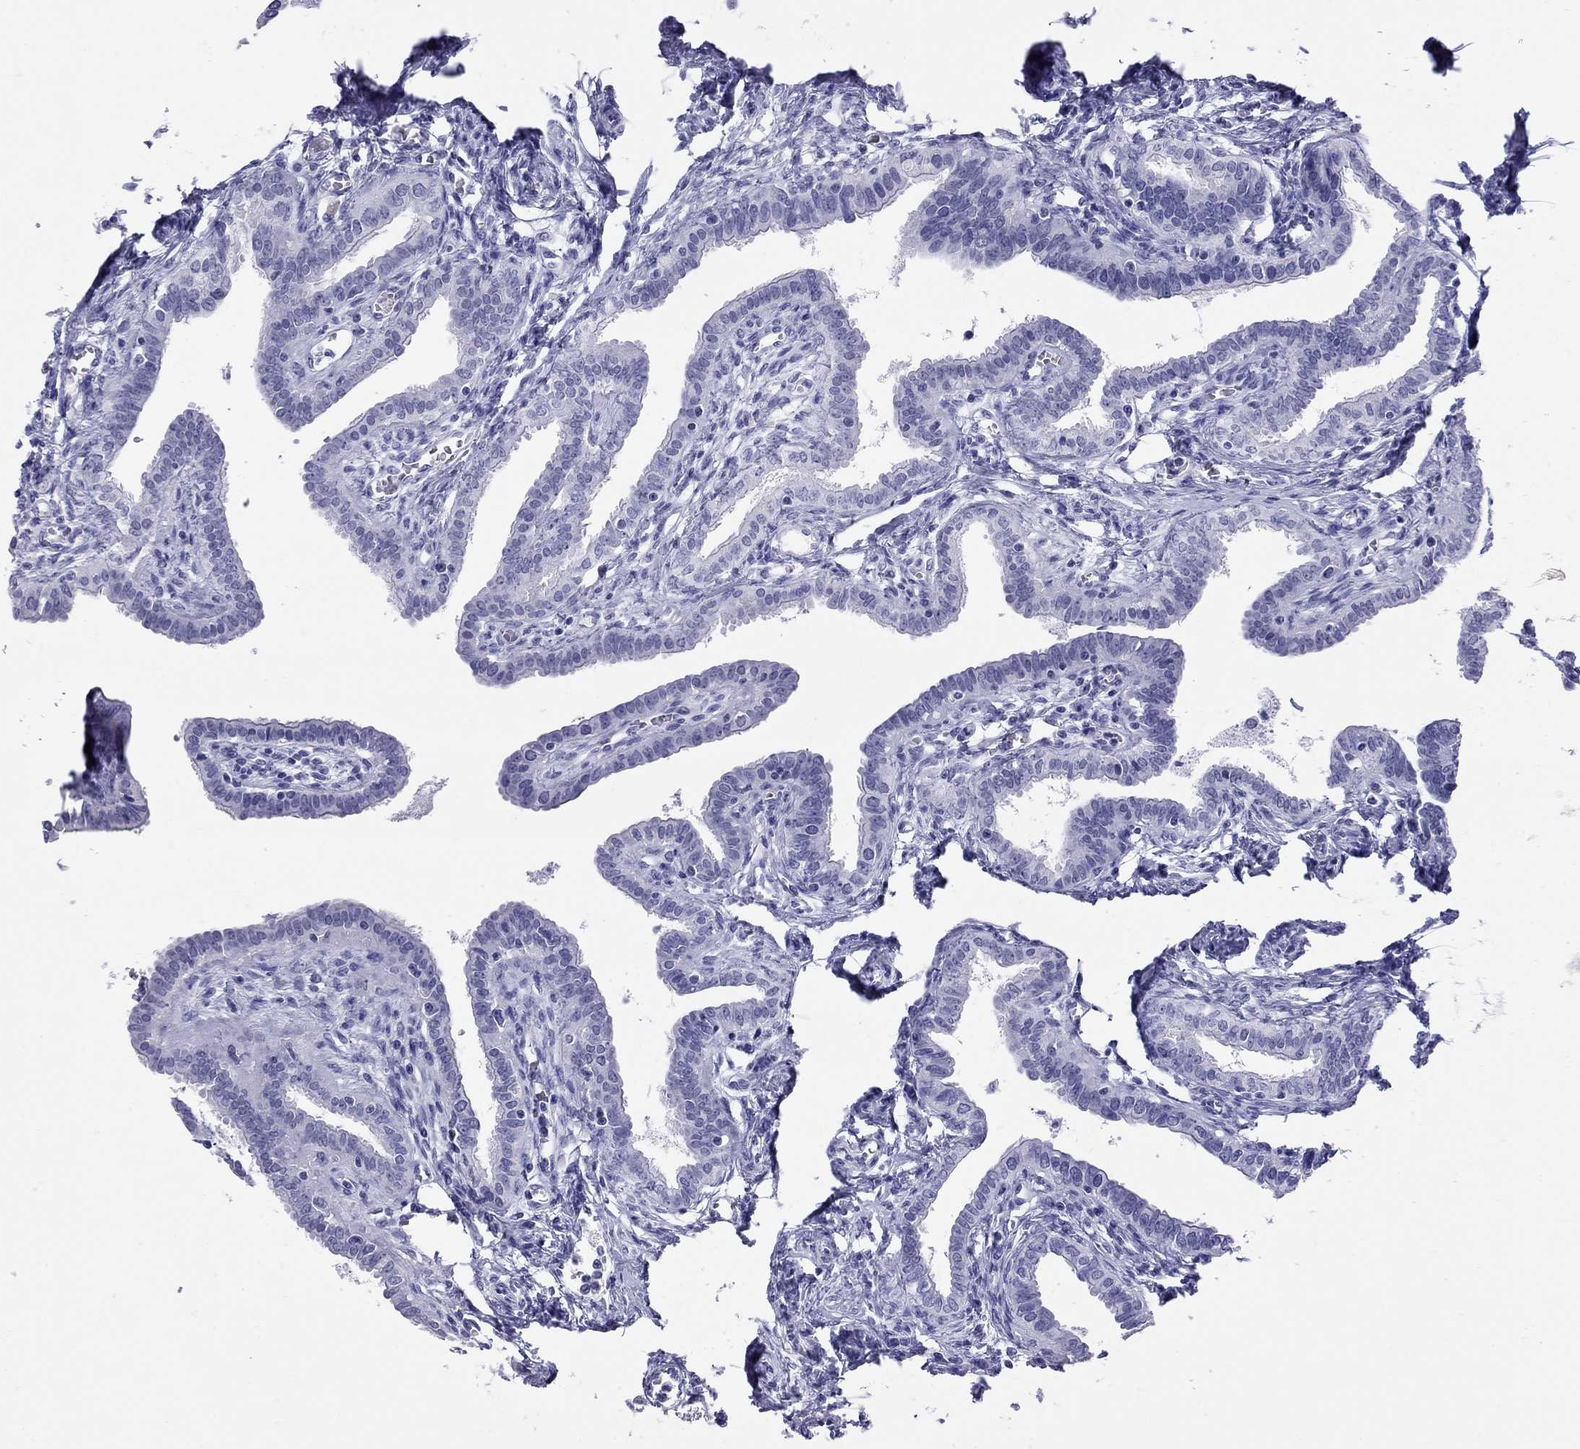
{"staining": {"intensity": "negative", "quantity": "none", "location": "none"}, "tissue": "fallopian tube", "cell_type": "Glandular cells", "image_type": "normal", "snomed": [{"axis": "morphology", "description": "Normal tissue, NOS"}, {"axis": "morphology", "description": "Carcinoma, endometroid"}, {"axis": "topography", "description": "Fallopian tube"}, {"axis": "topography", "description": "Ovary"}], "caption": "This histopathology image is of benign fallopian tube stained with IHC to label a protein in brown with the nuclei are counter-stained blue. There is no staining in glandular cells.", "gene": "LYAR", "patient": {"sex": "female", "age": 42}}